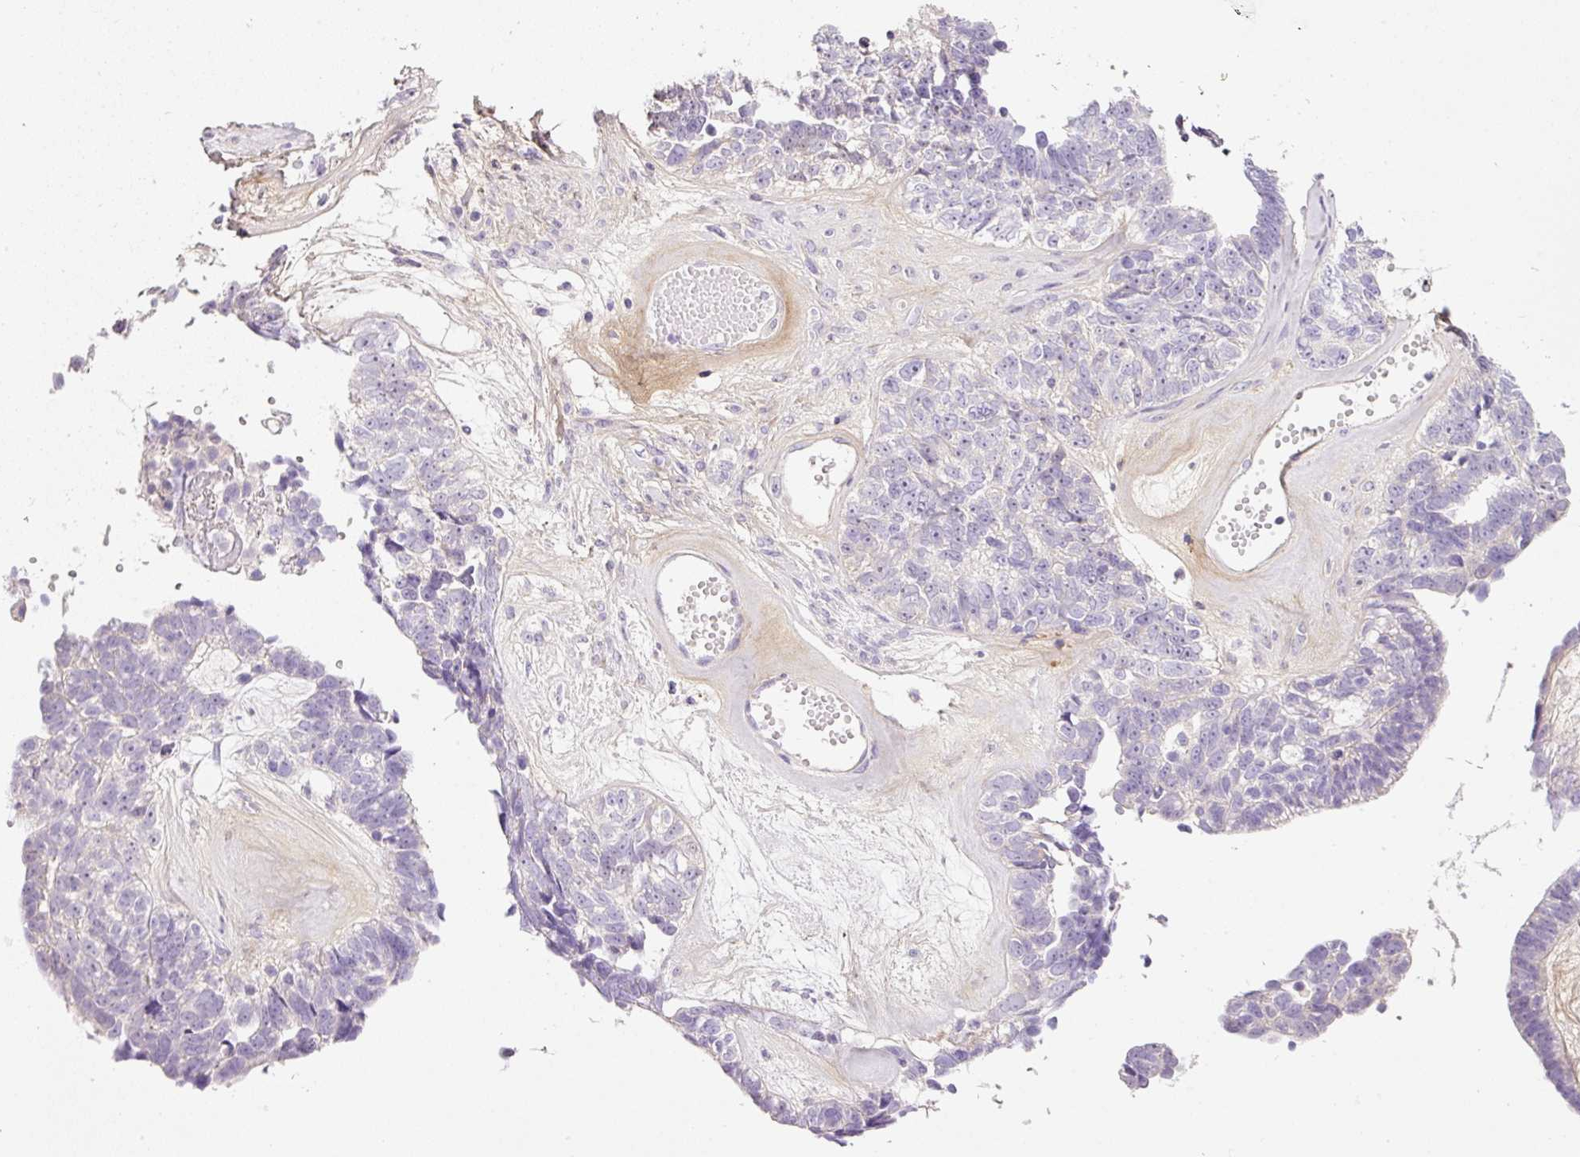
{"staining": {"intensity": "negative", "quantity": "none", "location": "none"}, "tissue": "ovarian cancer", "cell_type": "Tumor cells", "image_type": "cancer", "snomed": [{"axis": "morphology", "description": "Cystadenocarcinoma, serous, NOS"}, {"axis": "topography", "description": "Ovary"}], "caption": "Tumor cells show no significant protein staining in ovarian cancer (serous cystadenocarcinoma).", "gene": "SOS2", "patient": {"sex": "female", "age": 79}}